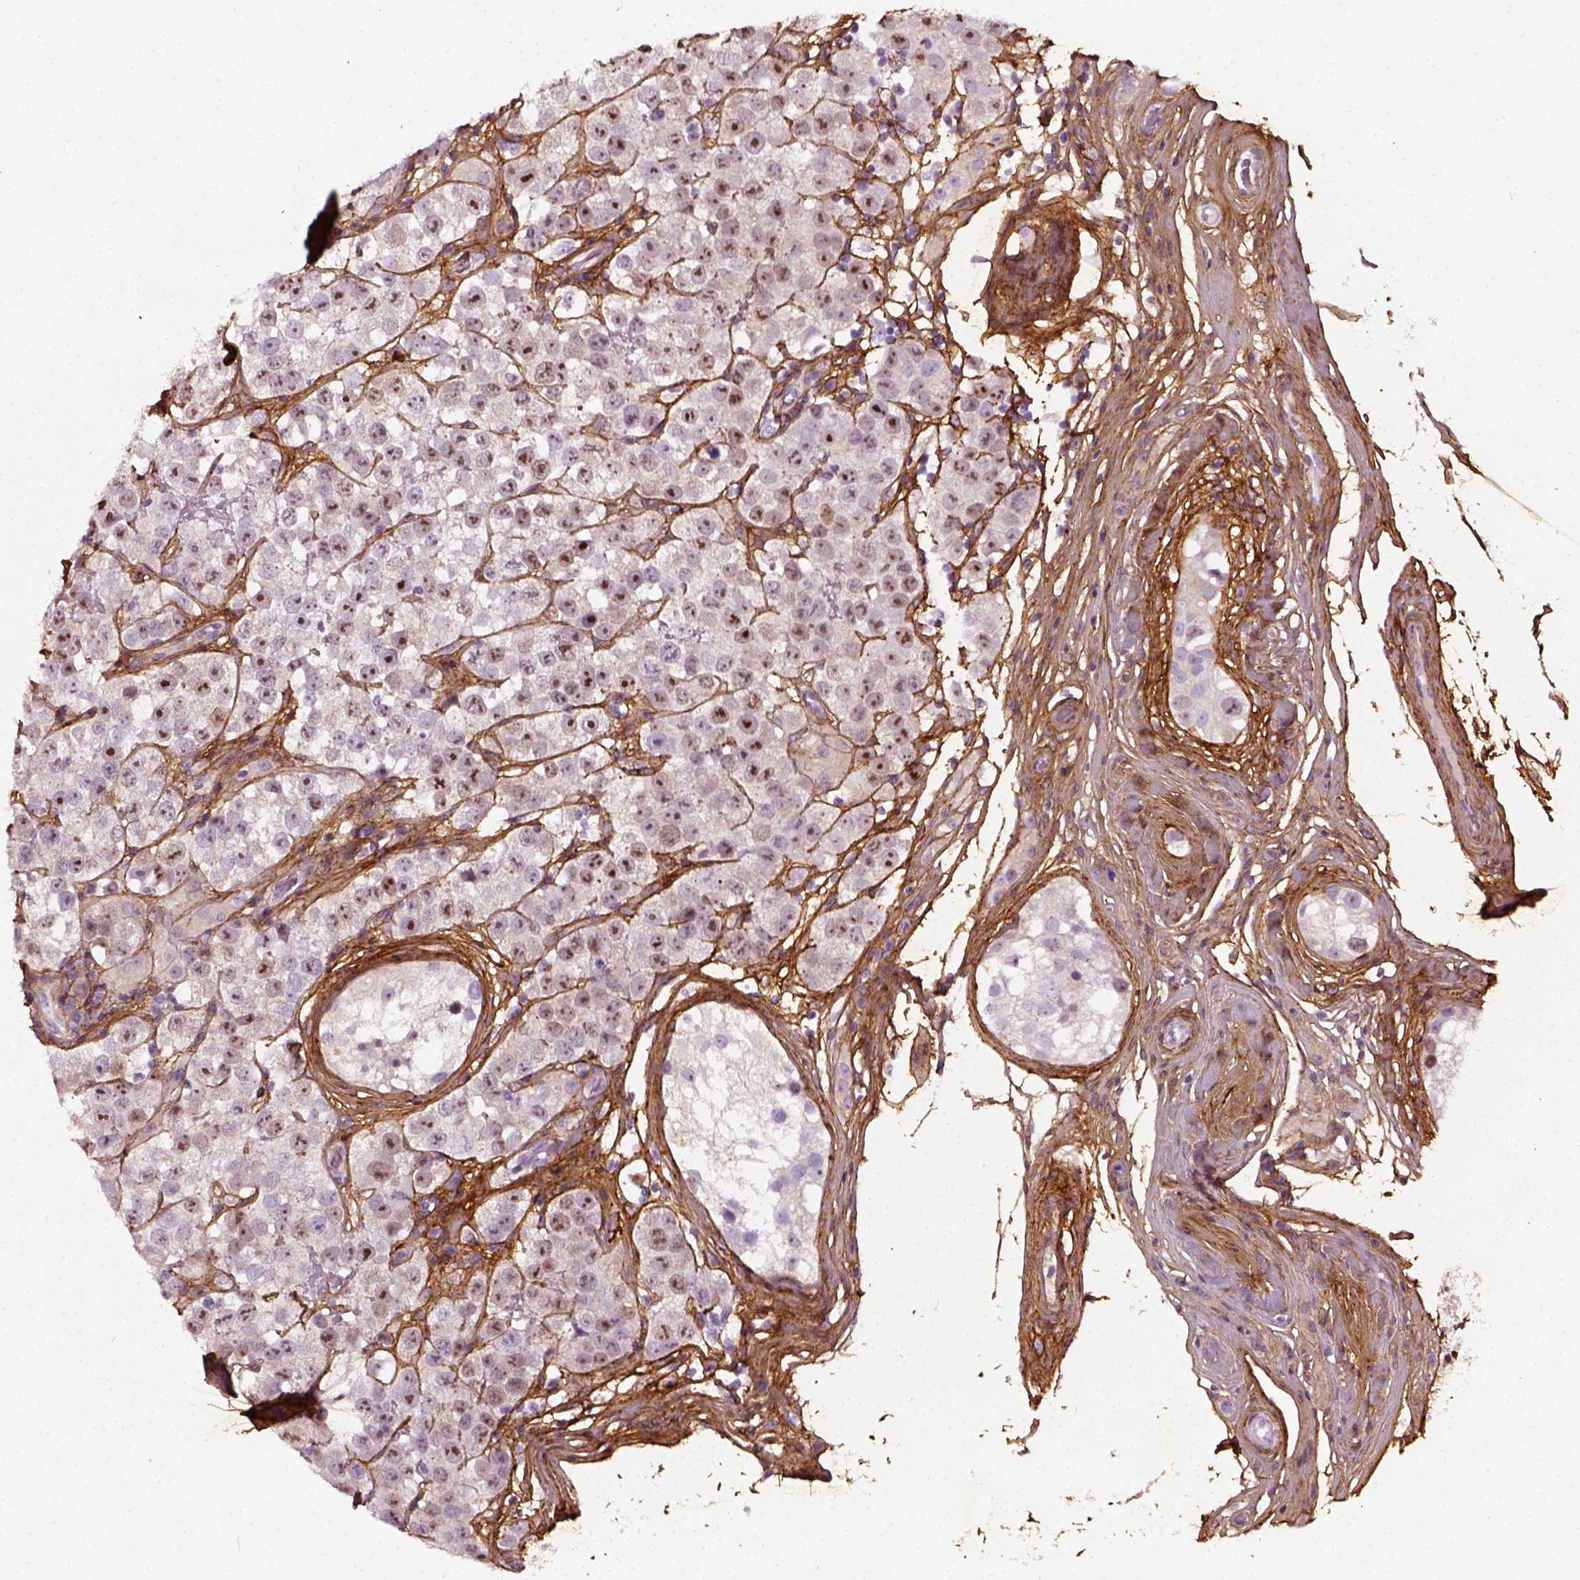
{"staining": {"intensity": "negative", "quantity": "none", "location": "none"}, "tissue": "testis cancer", "cell_type": "Tumor cells", "image_type": "cancer", "snomed": [{"axis": "morphology", "description": "Seminoma, NOS"}, {"axis": "topography", "description": "Testis"}], "caption": "An immunohistochemistry (IHC) image of seminoma (testis) is shown. There is no staining in tumor cells of seminoma (testis). (DAB IHC with hematoxylin counter stain).", "gene": "COL6A2", "patient": {"sex": "male", "age": 34}}